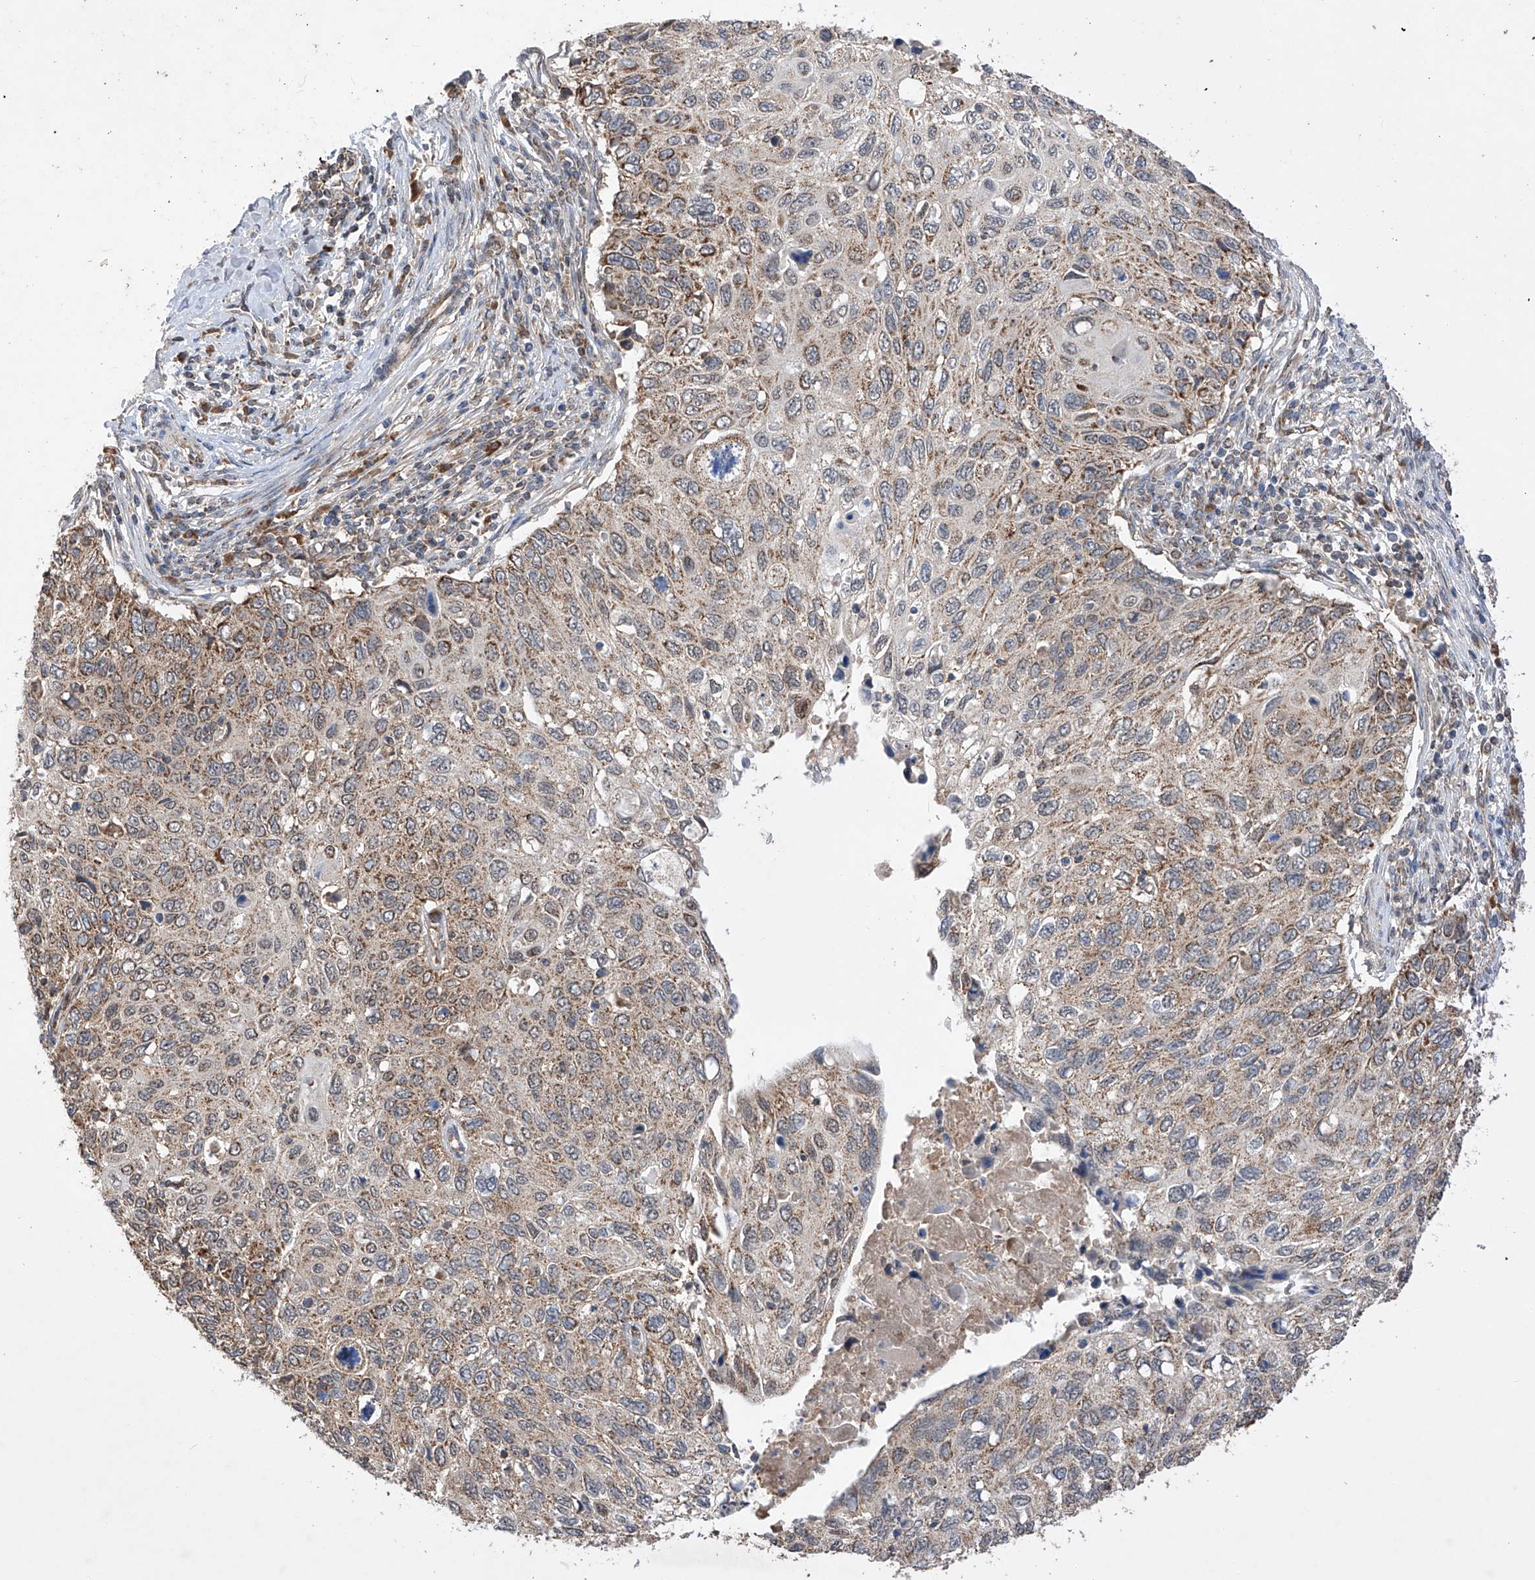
{"staining": {"intensity": "moderate", "quantity": "25%-75%", "location": "cytoplasmic/membranous"}, "tissue": "cervical cancer", "cell_type": "Tumor cells", "image_type": "cancer", "snomed": [{"axis": "morphology", "description": "Squamous cell carcinoma, NOS"}, {"axis": "topography", "description": "Cervix"}], "caption": "Human cervical cancer (squamous cell carcinoma) stained with a brown dye demonstrates moderate cytoplasmic/membranous positive expression in approximately 25%-75% of tumor cells.", "gene": "SDHAF4", "patient": {"sex": "female", "age": 70}}